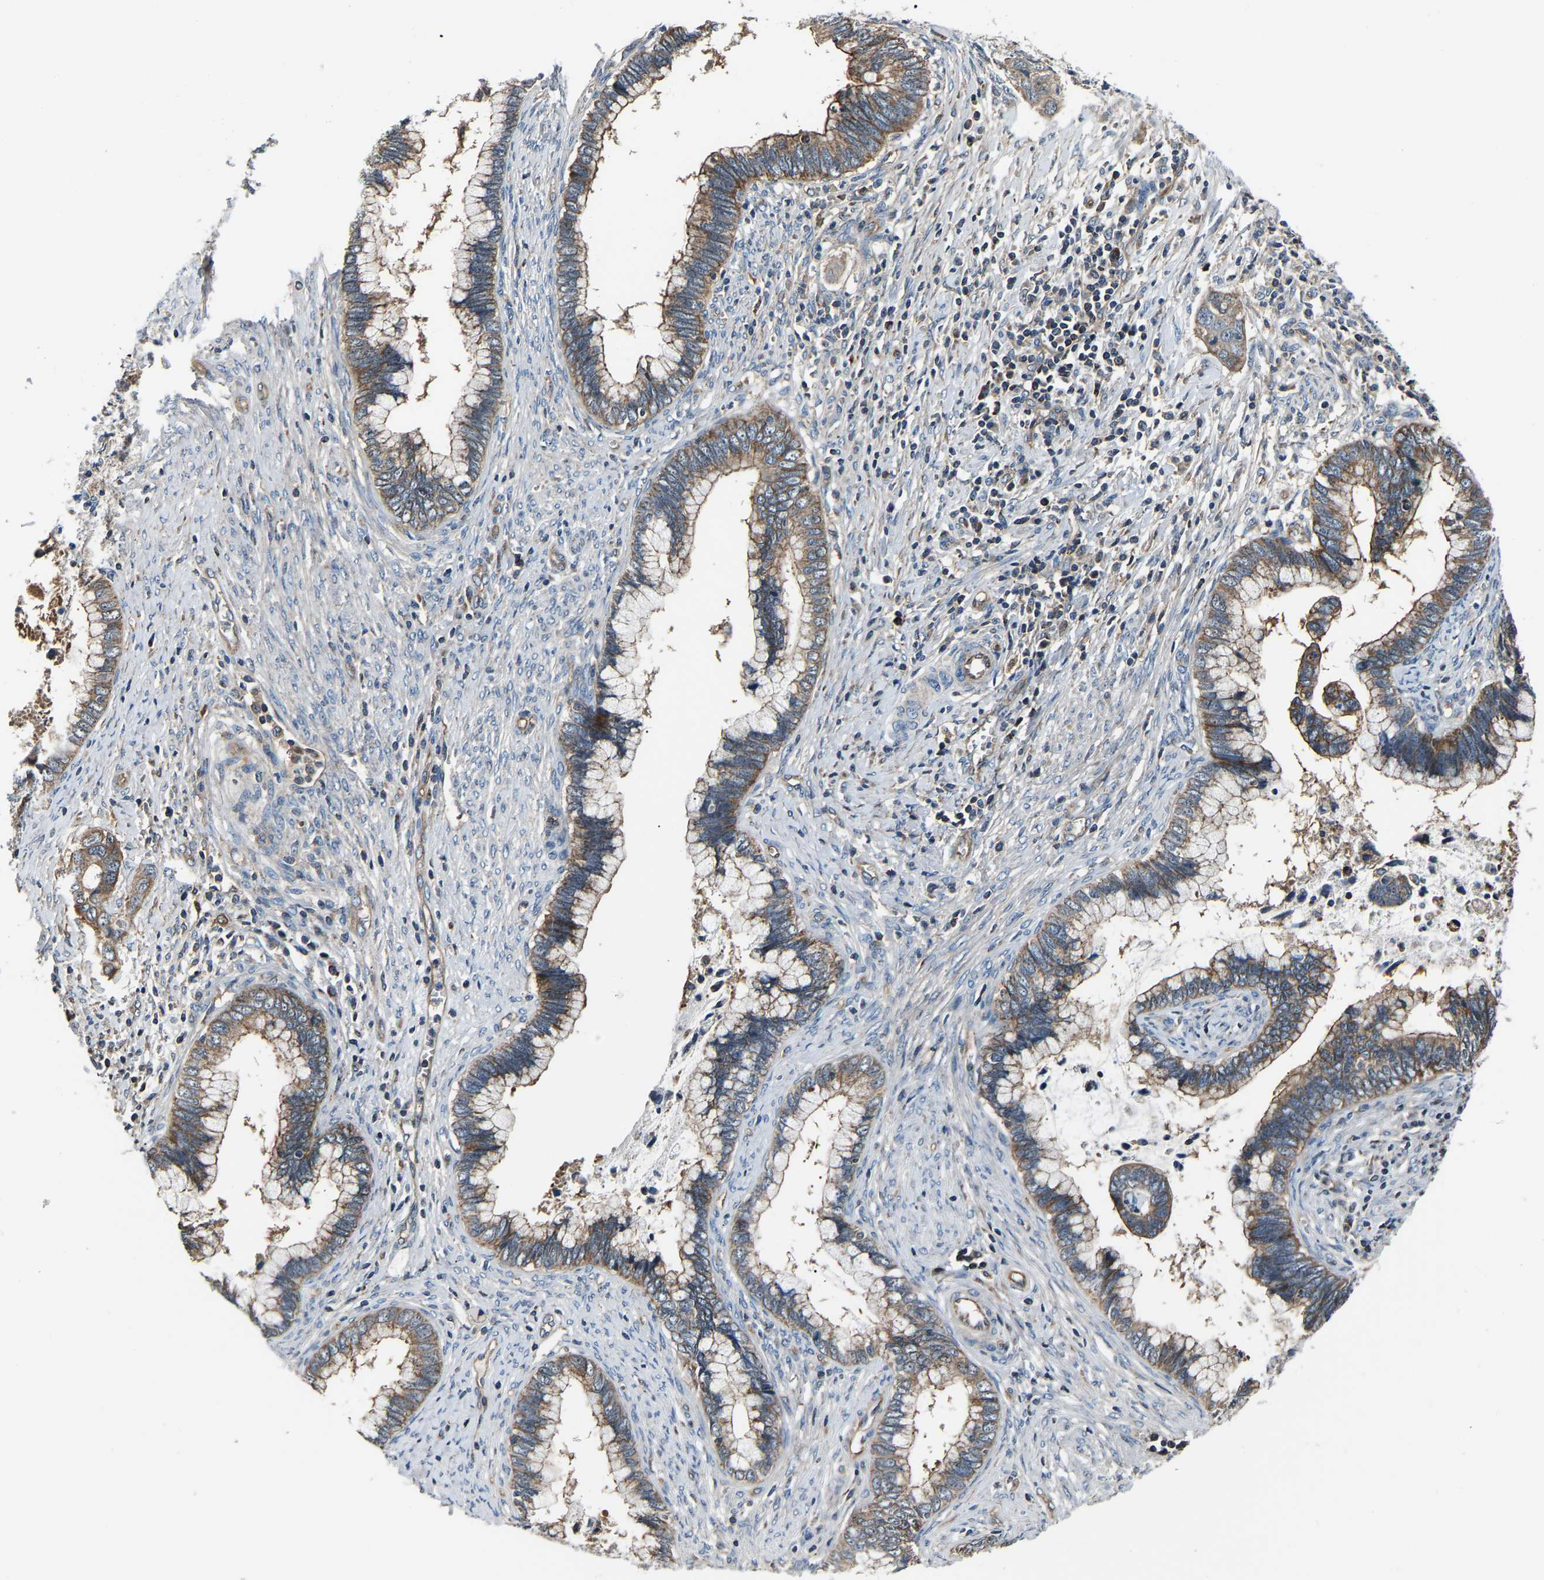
{"staining": {"intensity": "moderate", "quantity": ">75%", "location": "cytoplasmic/membranous"}, "tissue": "cervical cancer", "cell_type": "Tumor cells", "image_type": "cancer", "snomed": [{"axis": "morphology", "description": "Adenocarcinoma, NOS"}, {"axis": "topography", "description": "Cervix"}], "caption": "IHC (DAB (3,3'-diaminobenzidine)) staining of human cervical cancer (adenocarcinoma) reveals moderate cytoplasmic/membranous protein positivity in about >75% of tumor cells.", "gene": "GGCT", "patient": {"sex": "female", "age": 44}}